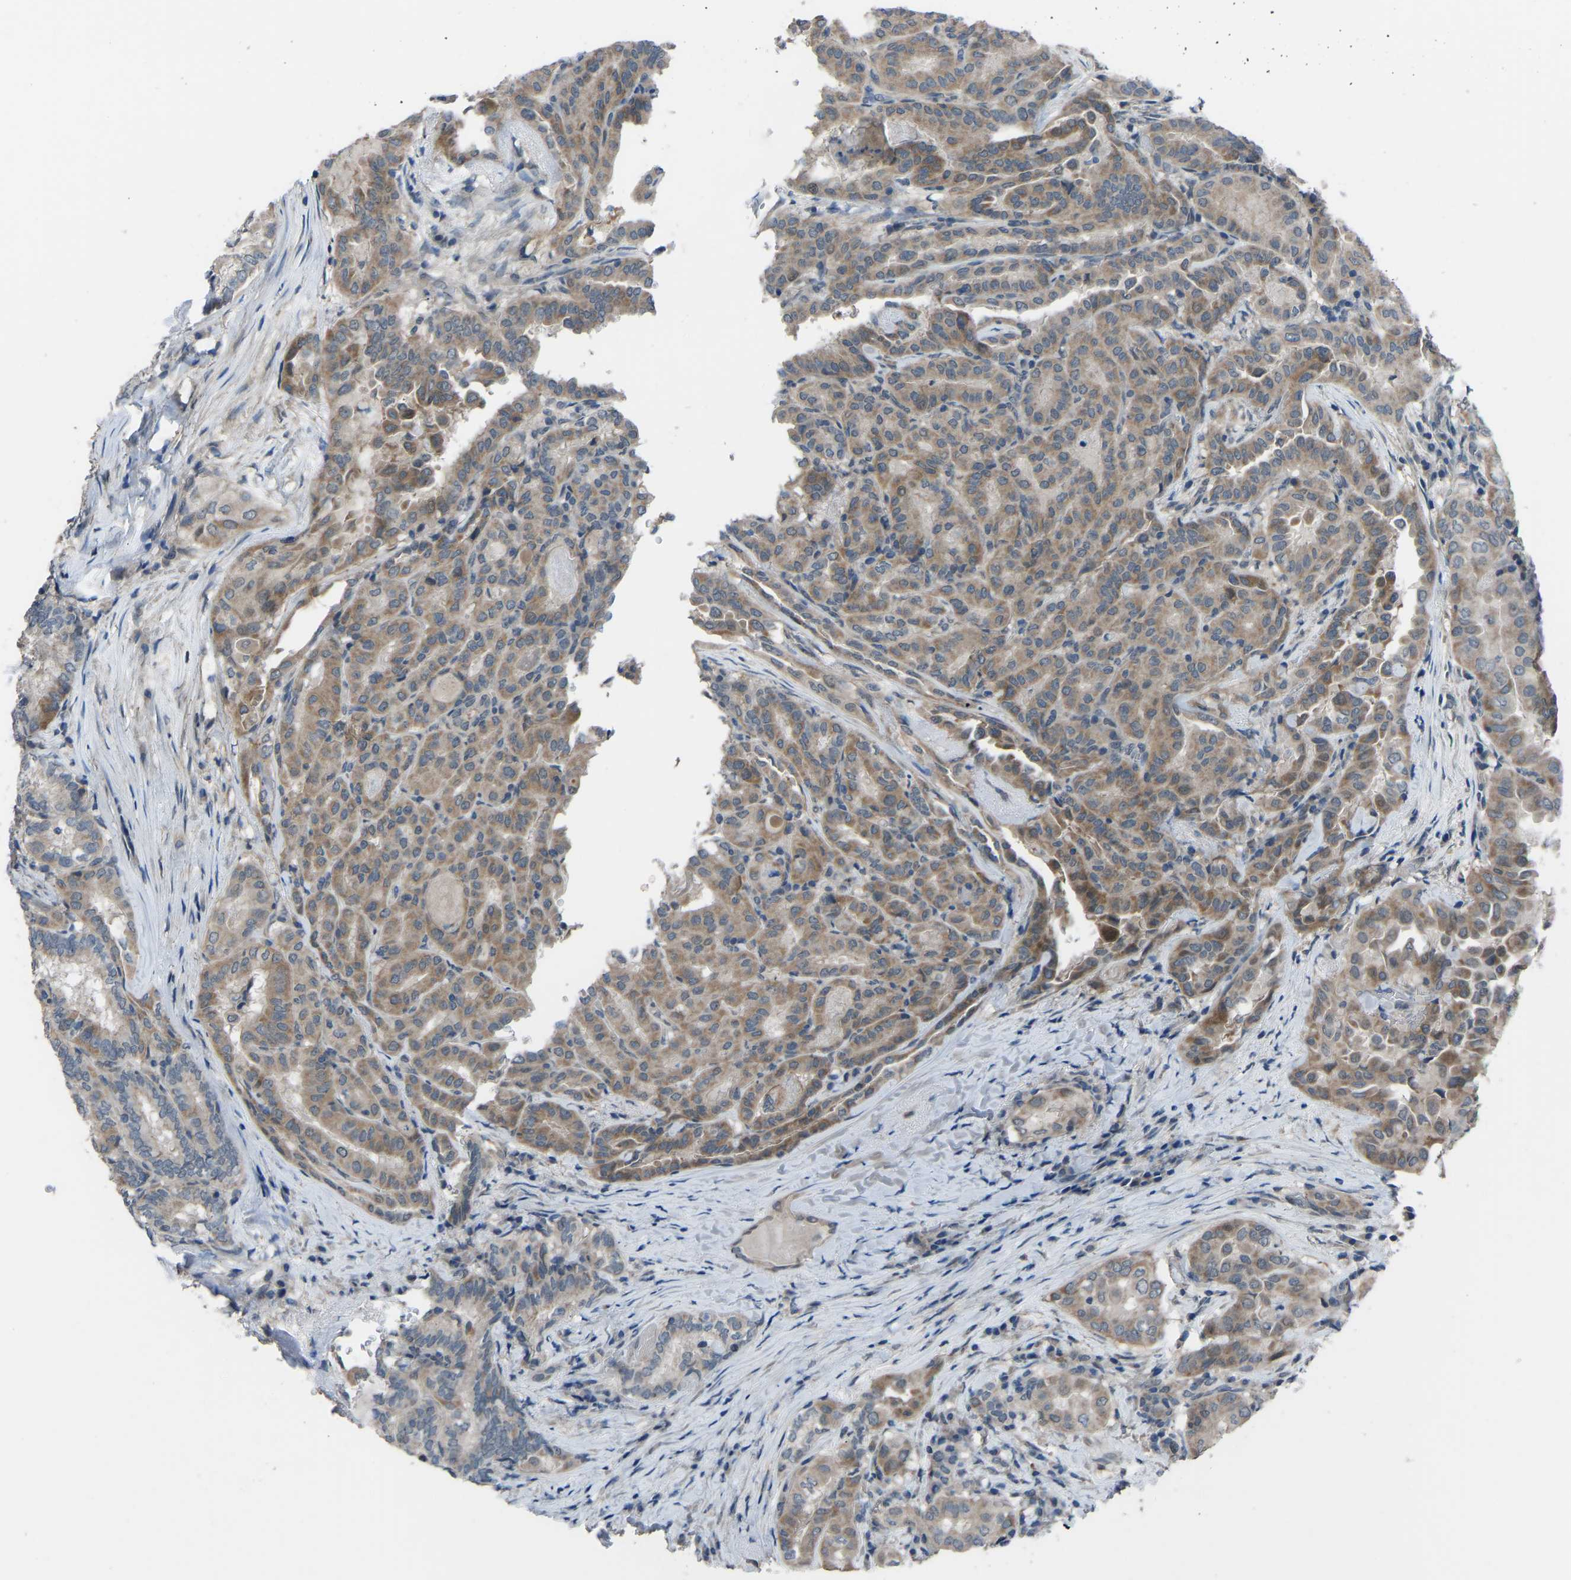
{"staining": {"intensity": "moderate", "quantity": ">75%", "location": "cytoplasmic/membranous"}, "tissue": "thyroid cancer", "cell_type": "Tumor cells", "image_type": "cancer", "snomed": [{"axis": "morphology", "description": "Papillary adenocarcinoma, NOS"}, {"axis": "topography", "description": "Thyroid gland"}], "caption": "DAB immunohistochemical staining of thyroid cancer (papillary adenocarcinoma) exhibits moderate cytoplasmic/membranous protein staining in approximately >75% of tumor cells.", "gene": "CDK2AP1", "patient": {"sex": "female", "age": 42}}